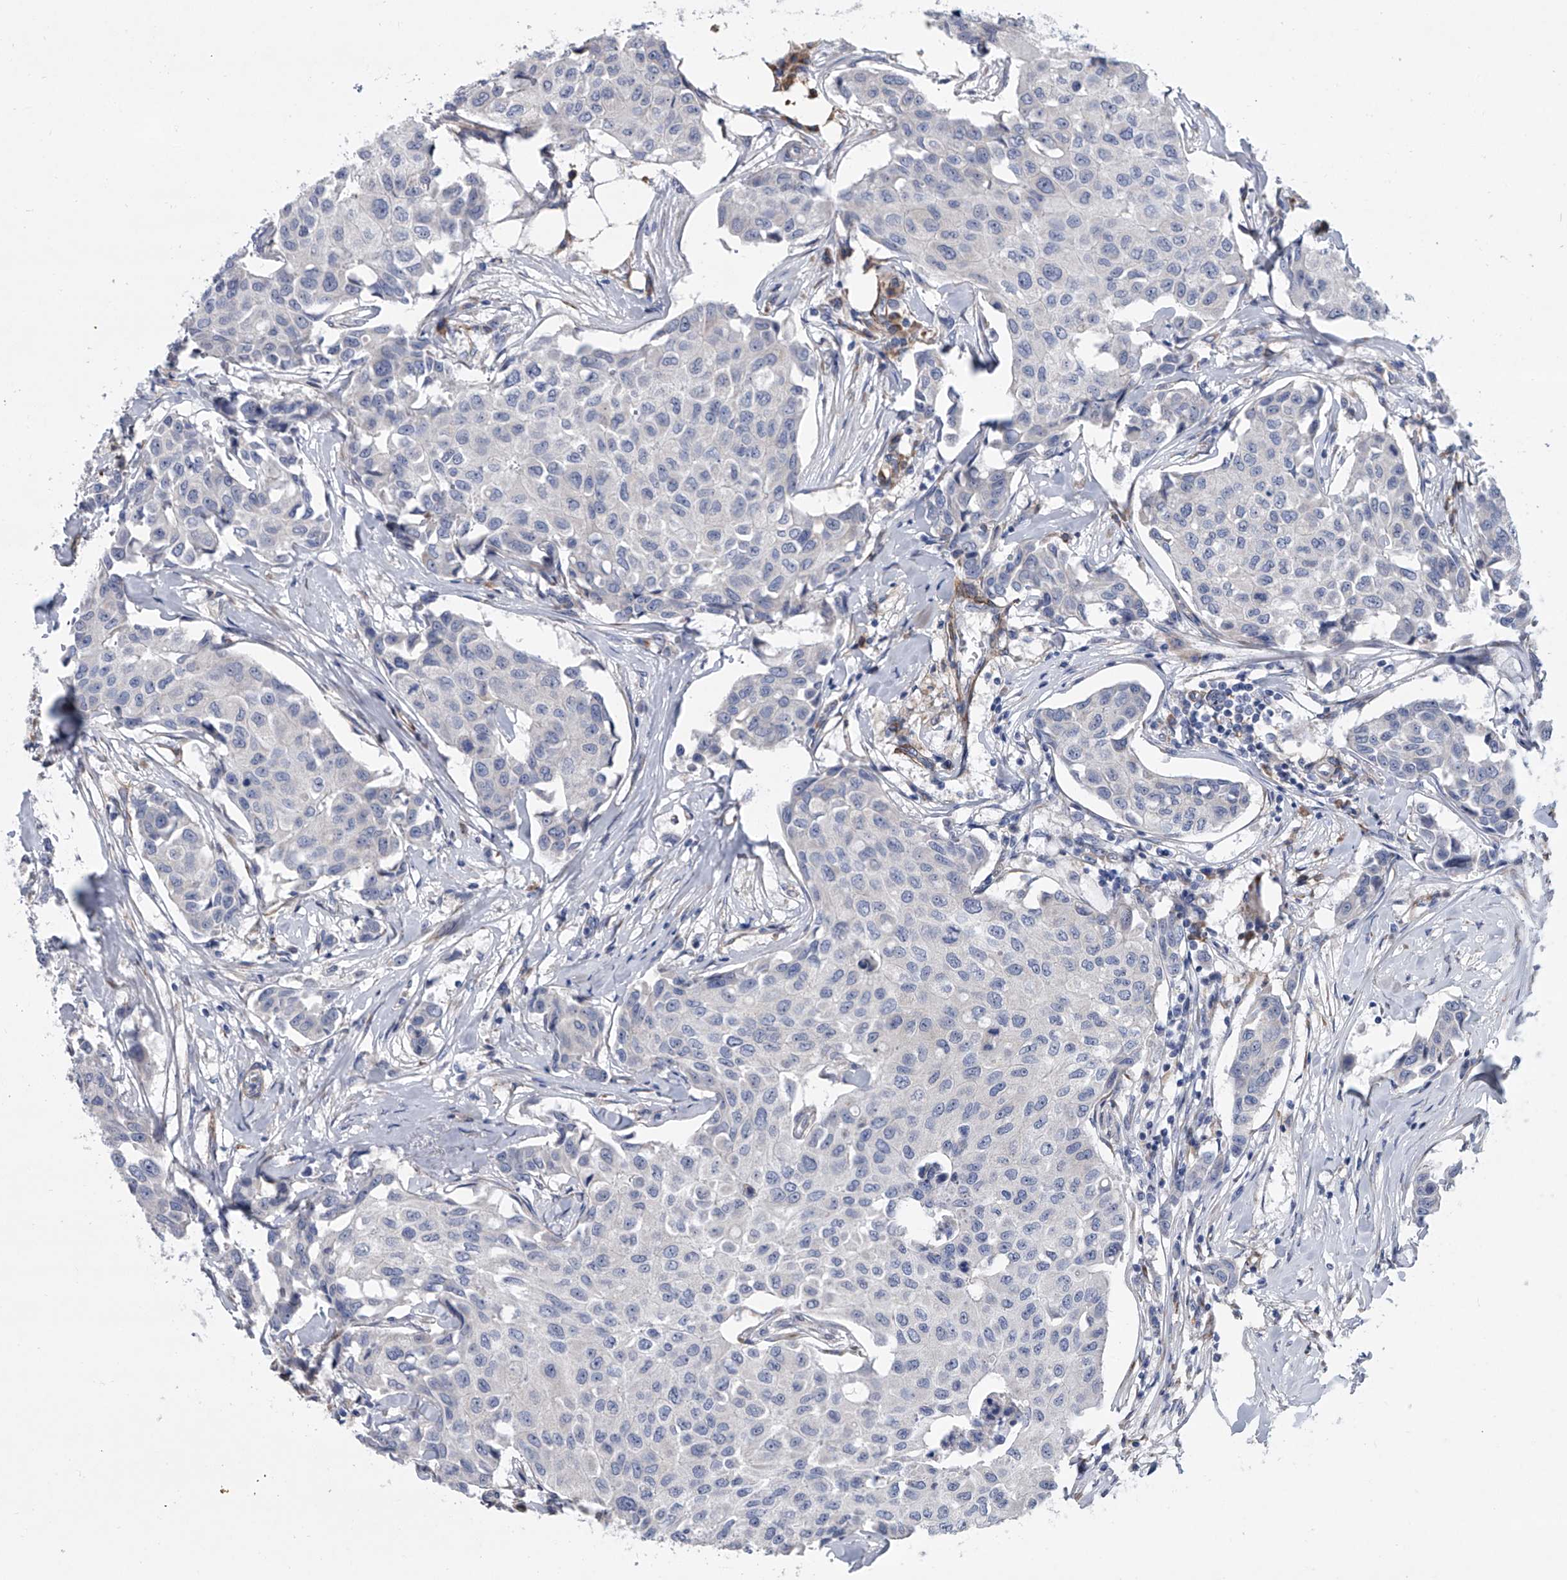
{"staining": {"intensity": "negative", "quantity": "none", "location": "none"}, "tissue": "breast cancer", "cell_type": "Tumor cells", "image_type": "cancer", "snomed": [{"axis": "morphology", "description": "Duct carcinoma"}, {"axis": "topography", "description": "Breast"}], "caption": "Immunohistochemical staining of human breast cancer demonstrates no significant positivity in tumor cells.", "gene": "ALG14", "patient": {"sex": "female", "age": 80}}